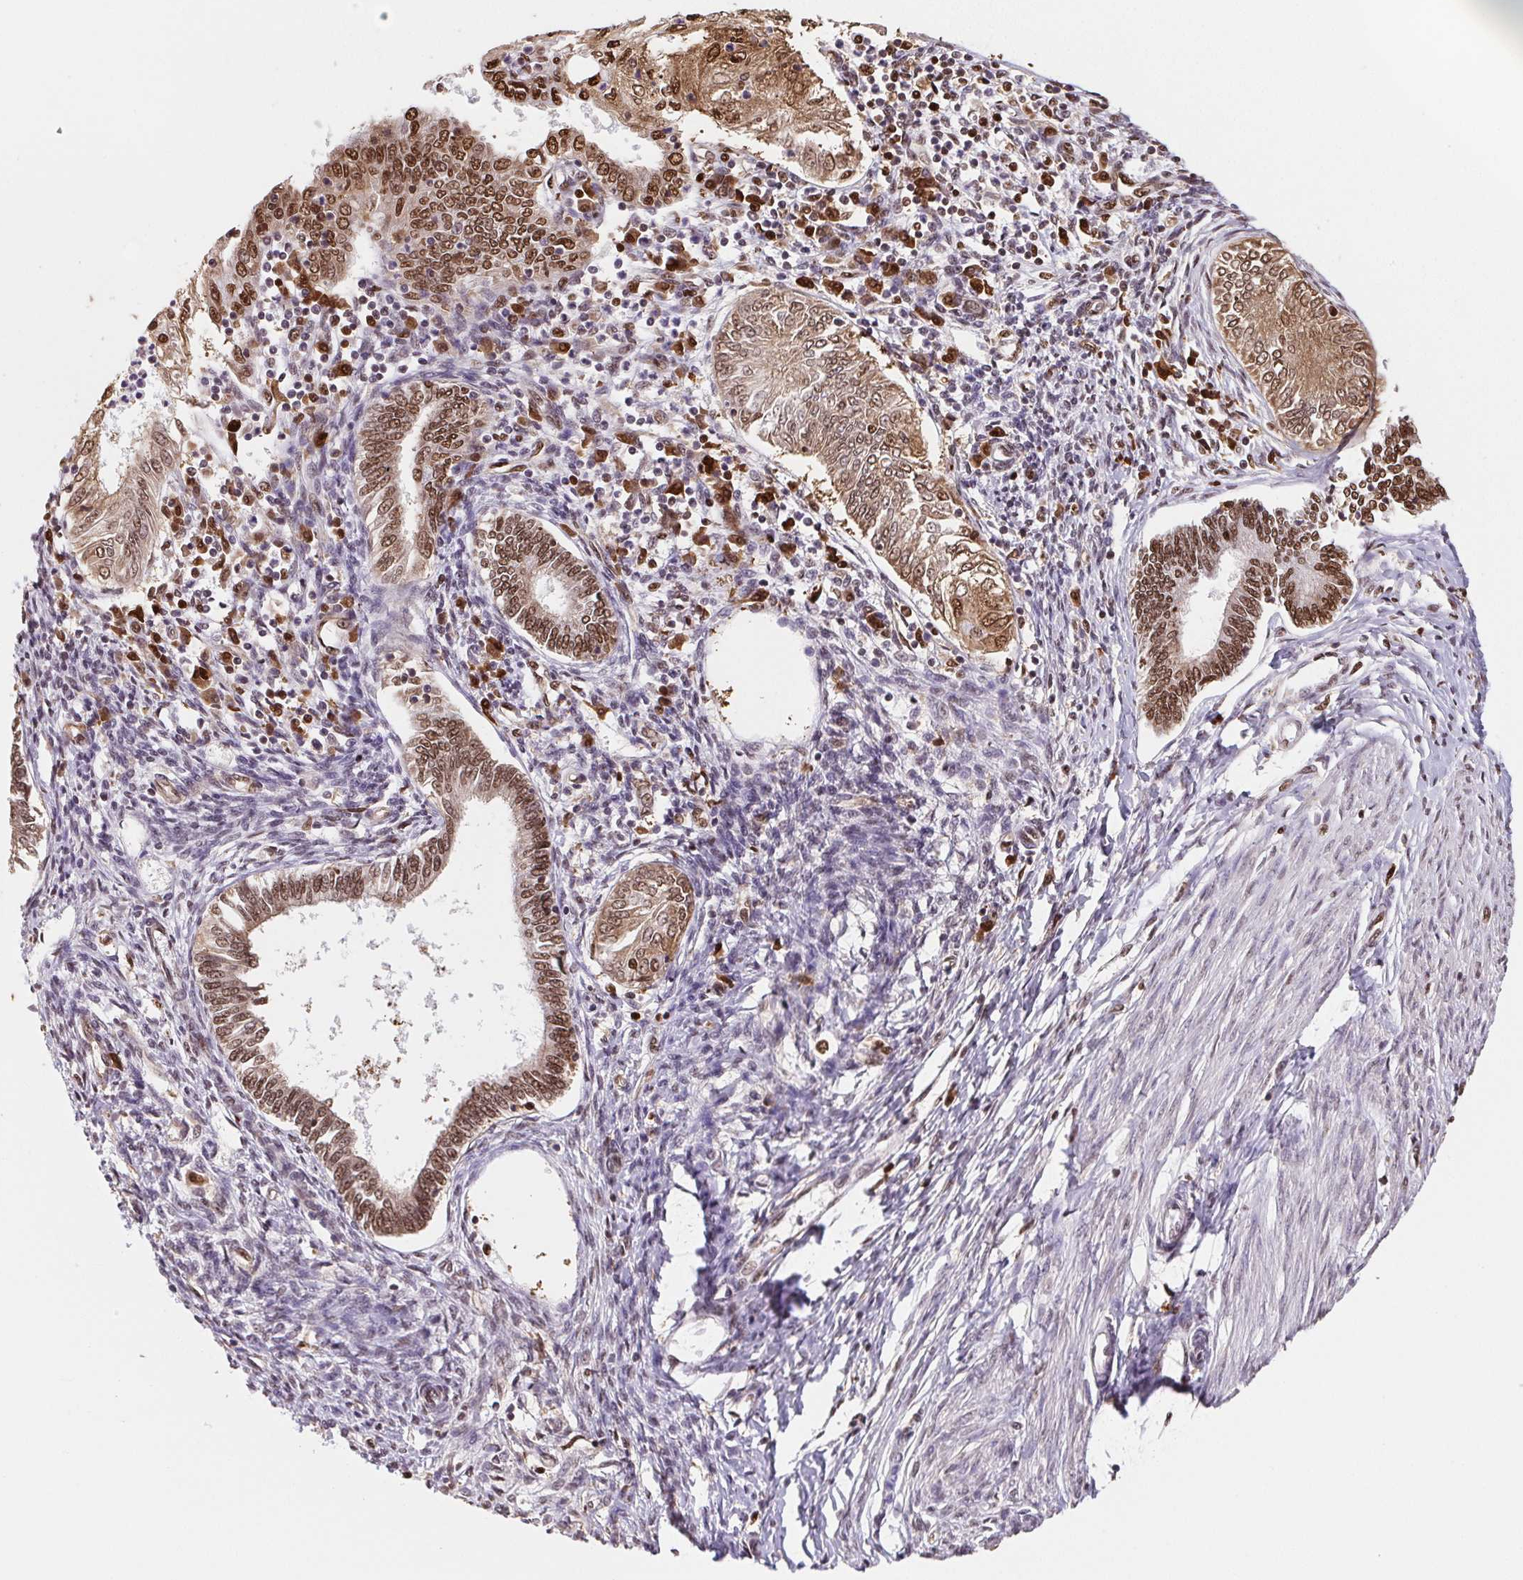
{"staining": {"intensity": "moderate", "quantity": ">75%", "location": "cytoplasmic/membranous,nuclear"}, "tissue": "endometrial cancer", "cell_type": "Tumor cells", "image_type": "cancer", "snomed": [{"axis": "morphology", "description": "Adenocarcinoma, NOS"}, {"axis": "topography", "description": "Endometrium"}], "caption": "Endometrial cancer stained with a protein marker demonstrates moderate staining in tumor cells.", "gene": "SET", "patient": {"sex": "female", "age": 68}}